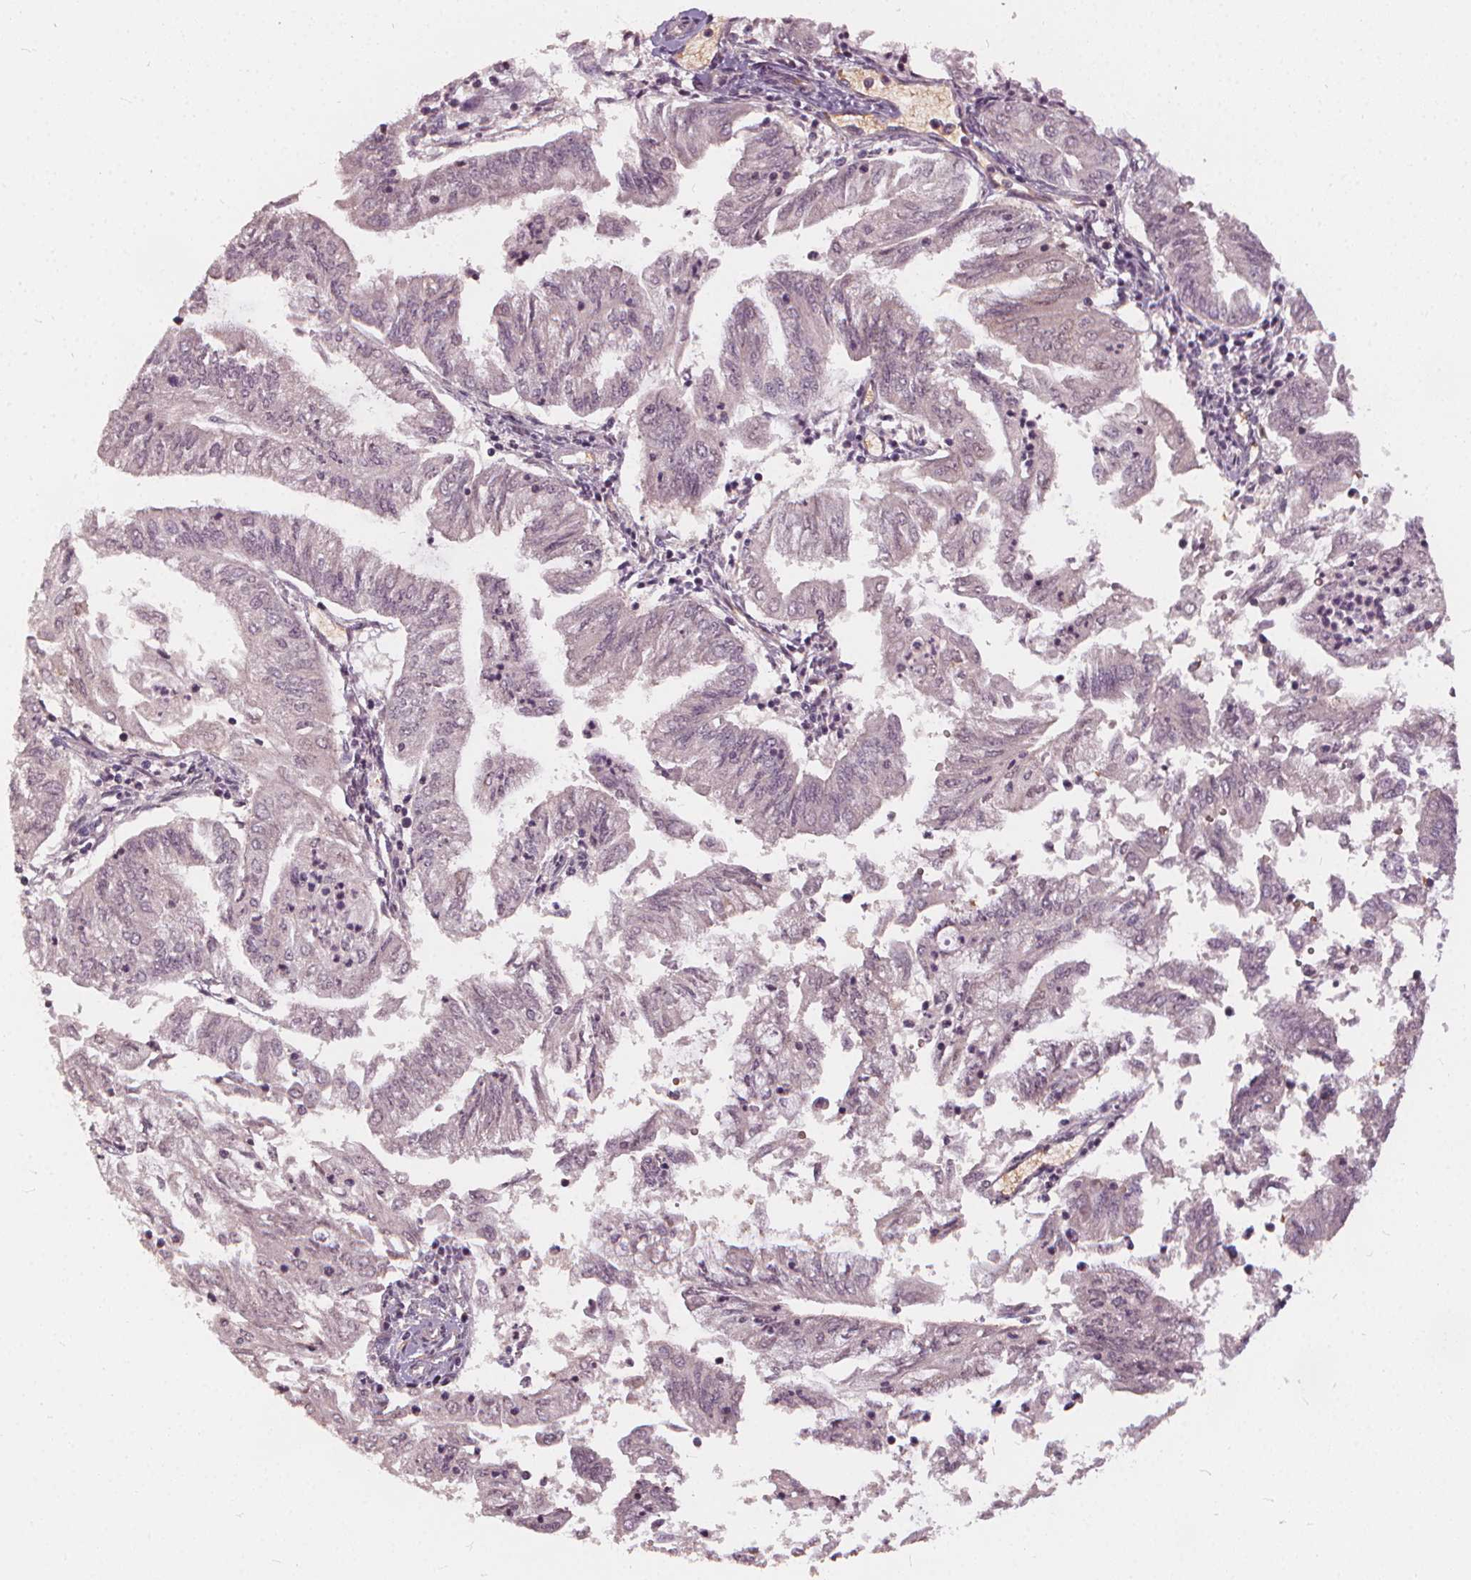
{"staining": {"intensity": "negative", "quantity": "none", "location": "none"}, "tissue": "endometrial cancer", "cell_type": "Tumor cells", "image_type": "cancer", "snomed": [{"axis": "morphology", "description": "Adenocarcinoma, NOS"}, {"axis": "topography", "description": "Endometrium"}], "caption": "Immunohistochemistry (IHC) histopathology image of neoplastic tissue: endometrial cancer stained with DAB (3,3'-diaminobenzidine) displays no significant protein staining in tumor cells.", "gene": "IPO13", "patient": {"sex": "female", "age": 55}}